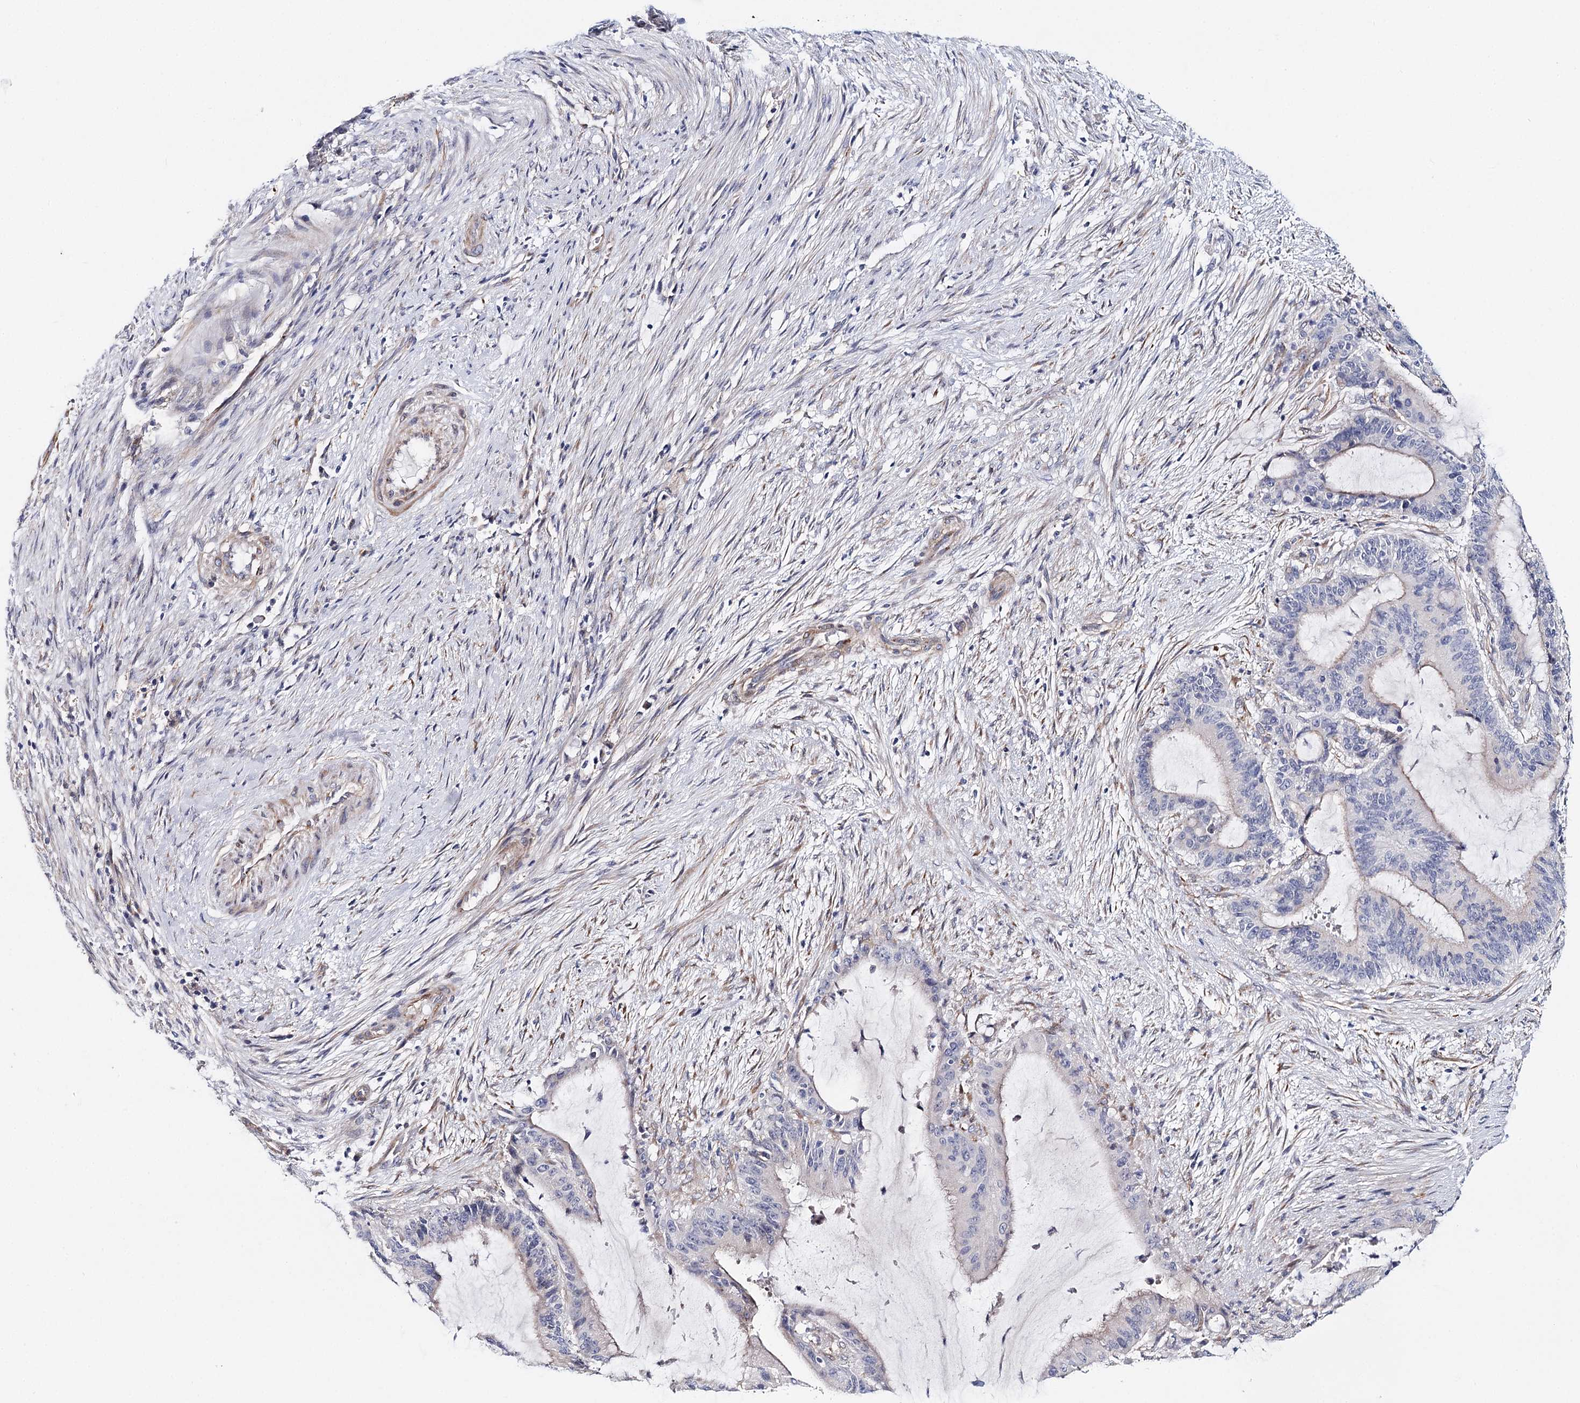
{"staining": {"intensity": "weak", "quantity": "<25%", "location": "cytoplasmic/membranous"}, "tissue": "liver cancer", "cell_type": "Tumor cells", "image_type": "cancer", "snomed": [{"axis": "morphology", "description": "Normal tissue, NOS"}, {"axis": "morphology", "description": "Cholangiocarcinoma"}, {"axis": "topography", "description": "Liver"}, {"axis": "topography", "description": "Peripheral nerve tissue"}], "caption": "Protein analysis of cholangiocarcinoma (liver) displays no significant positivity in tumor cells.", "gene": "TEX12", "patient": {"sex": "female", "age": 73}}